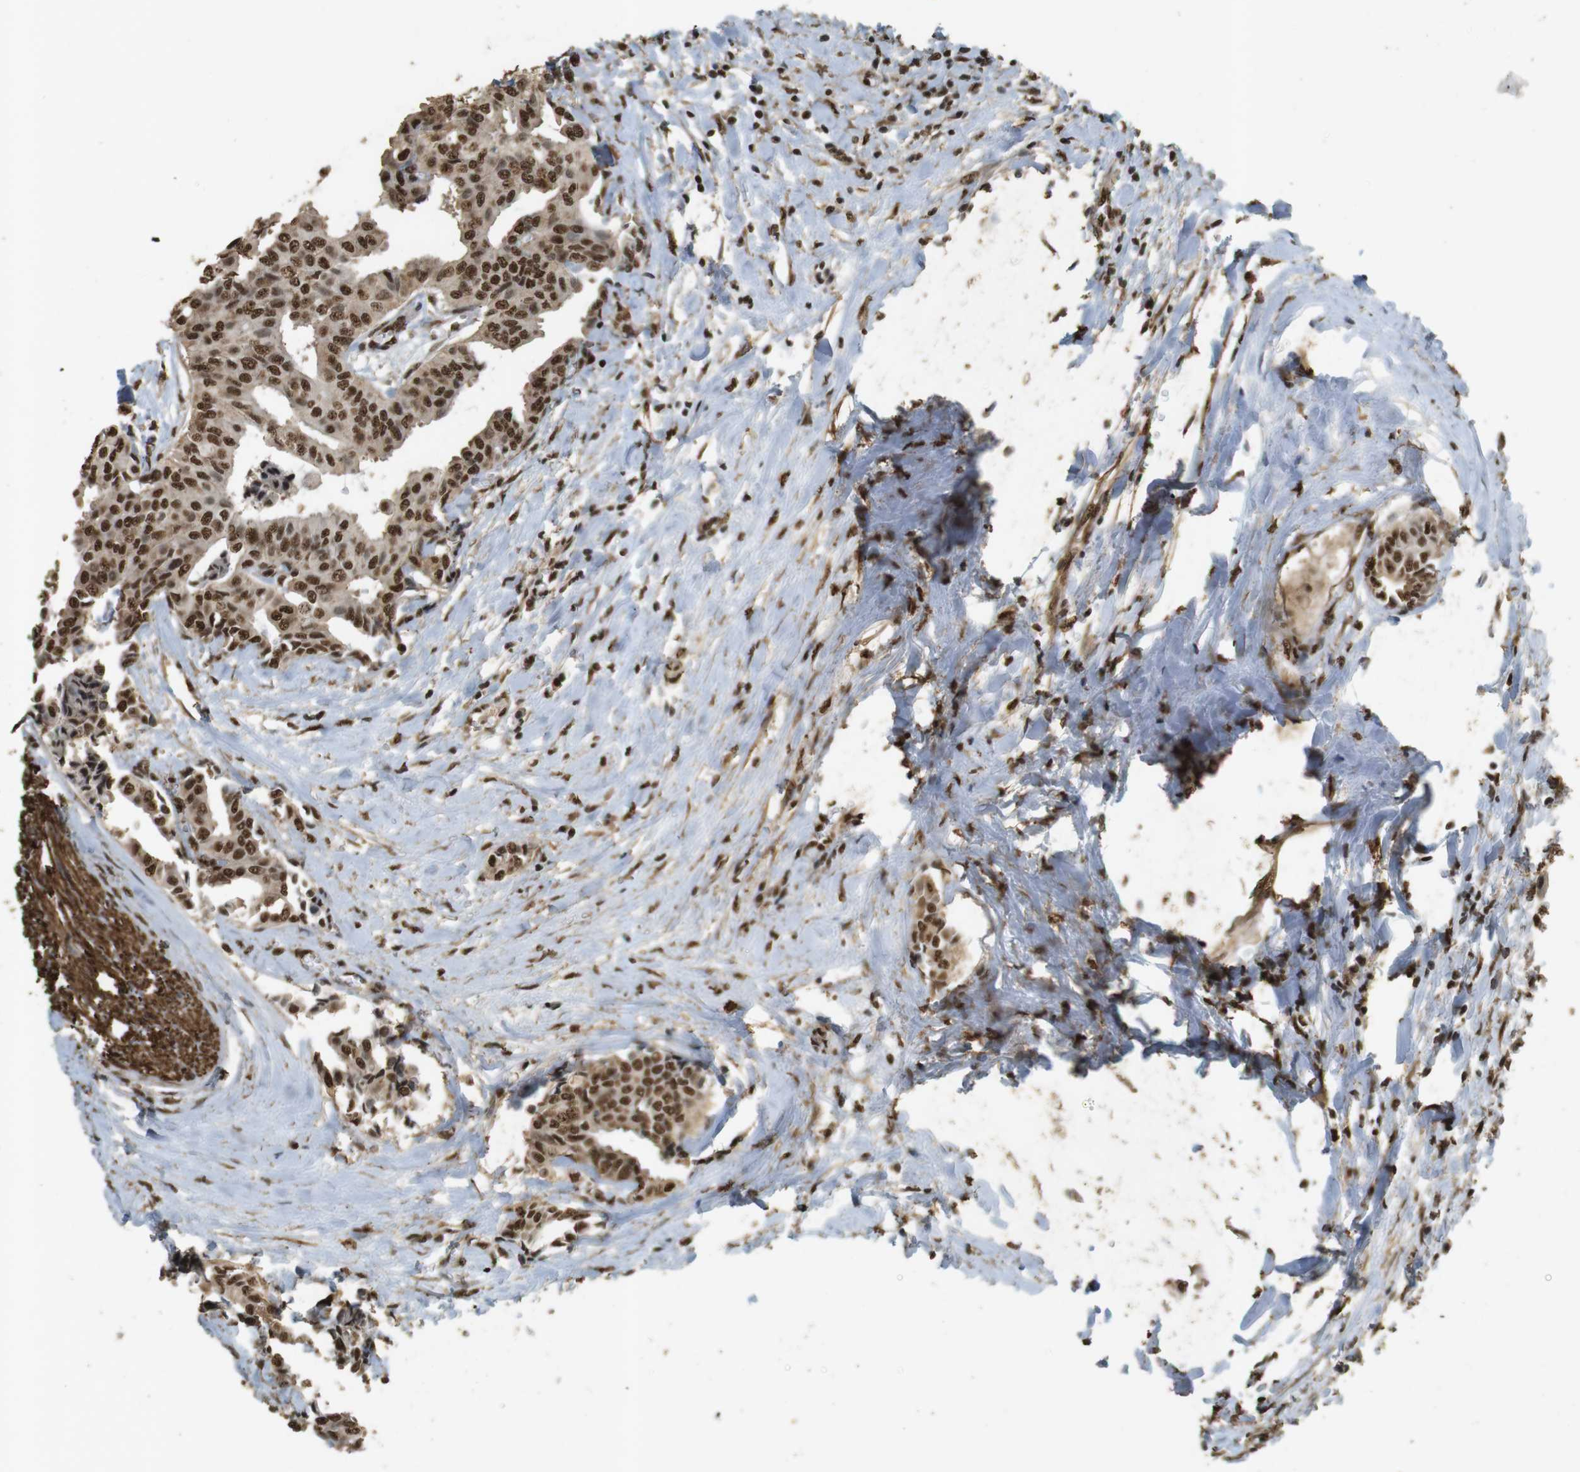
{"staining": {"intensity": "strong", "quantity": ">75%", "location": "cytoplasmic/membranous,nuclear"}, "tissue": "head and neck cancer", "cell_type": "Tumor cells", "image_type": "cancer", "snomed": [{"axis": "morphology", "description": "Adenocarcinoma, NOS"}, {"axis": "topography", "description": "Salivary gland"}, {"axis": "topography", "description": "Head-Neck"}], "caption": "IHC photomicrograph of human adenocarcinoma (head and neck) stained for a protein (brown), which reveals high levels of strong cytoplasmic/membranous and nuclear staining in approximately >75% of tumor cells.", "gene": "GATA4", "patient": {"sex": "female", "age": 59}}